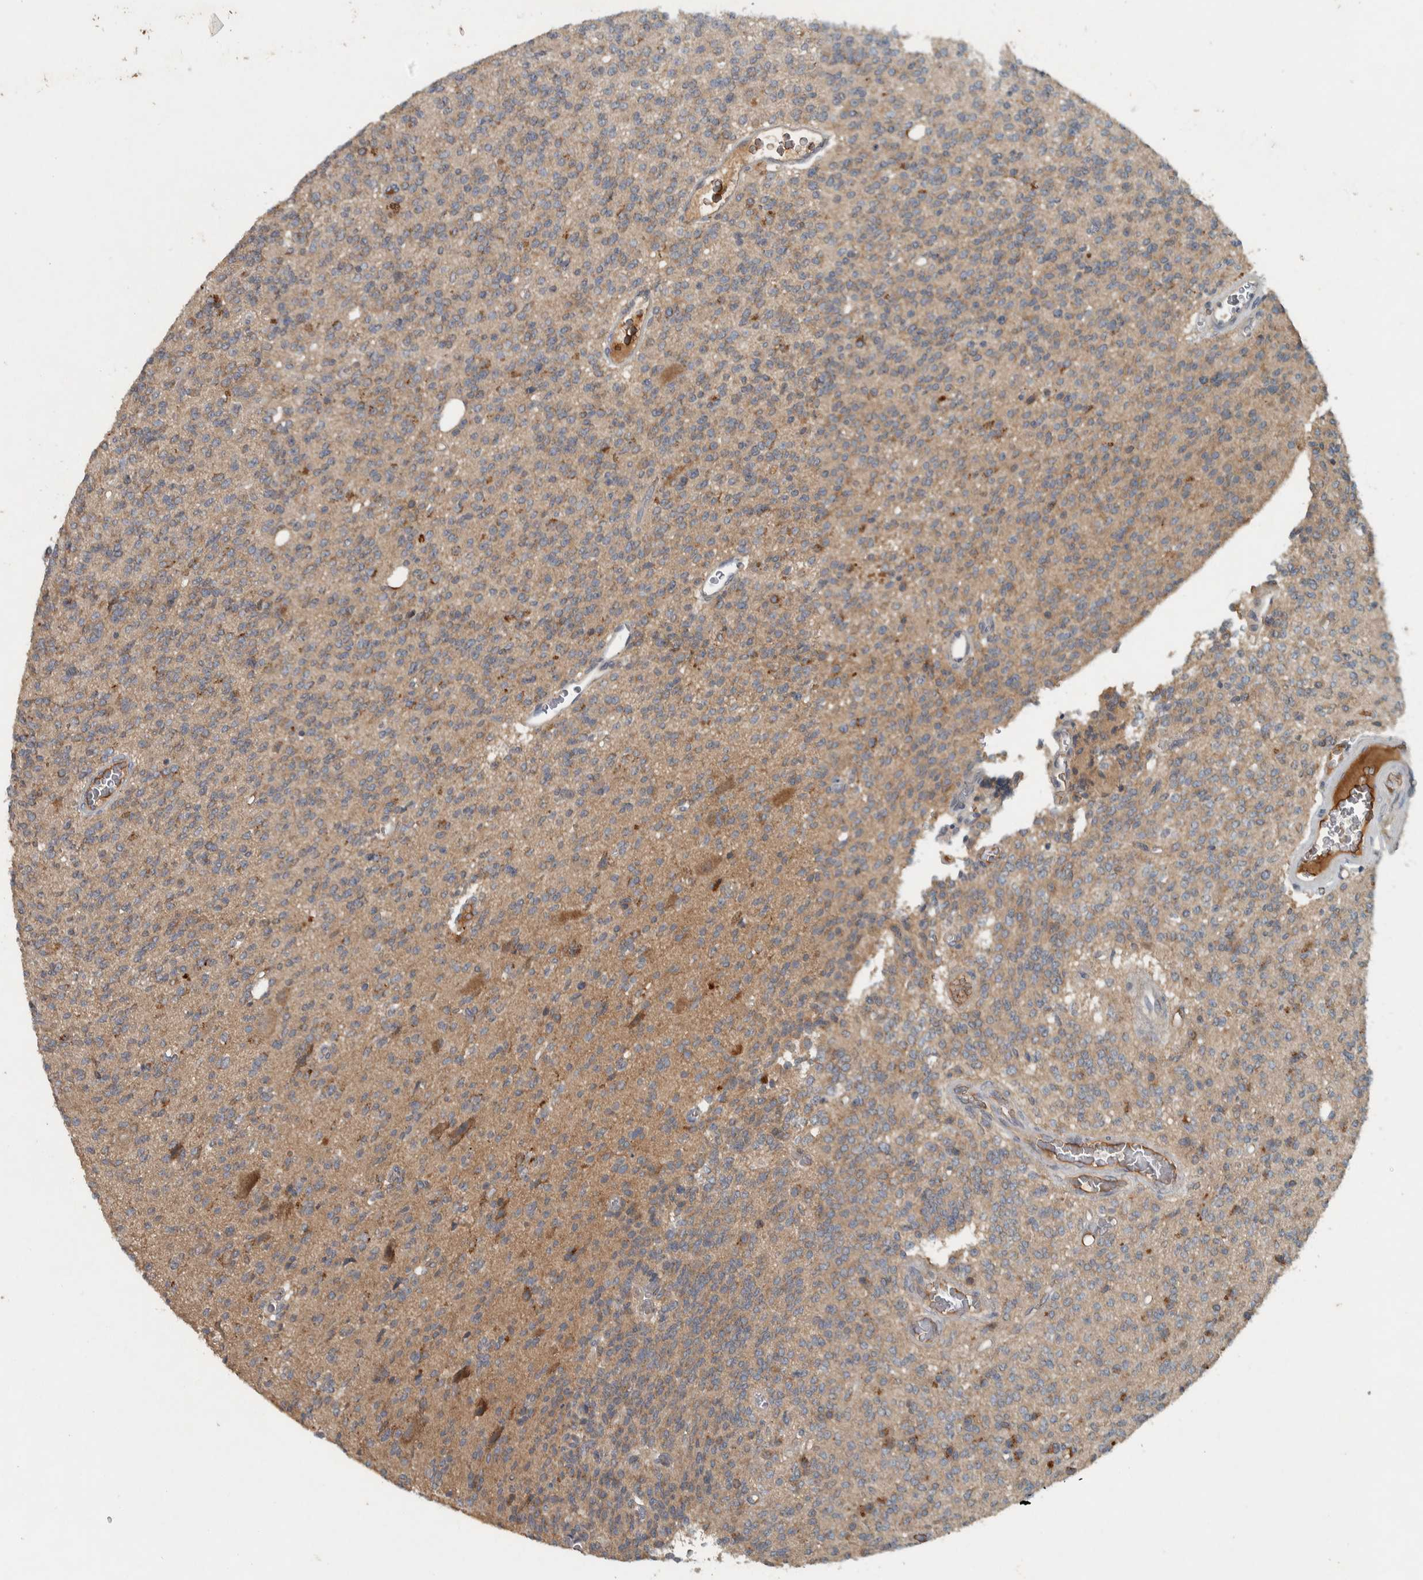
{"staining": {"intensity": "weak", "quantity": "25%-75%", "location": "cytoplasmic/membranous"}, "tissue": "glioma", "cell_type": "Tumor cells", "image_type": "cancer", "snomed": [{"axis": "morphology", "description": "Glioma, malignant, High grade"}, {"axis": "topography", "description": "Brain"}], "caption": "This photomicrograph exhibits glioma stained with immunohistochemistry (IHC) to label a protein in brown. The cytoplasmic/membranous of tumor cells show weak positivity for the protein. Nuclei are counter-stained blue.", "gene": "CLCN2", "patient": {"sex": "male", "age": 34}}